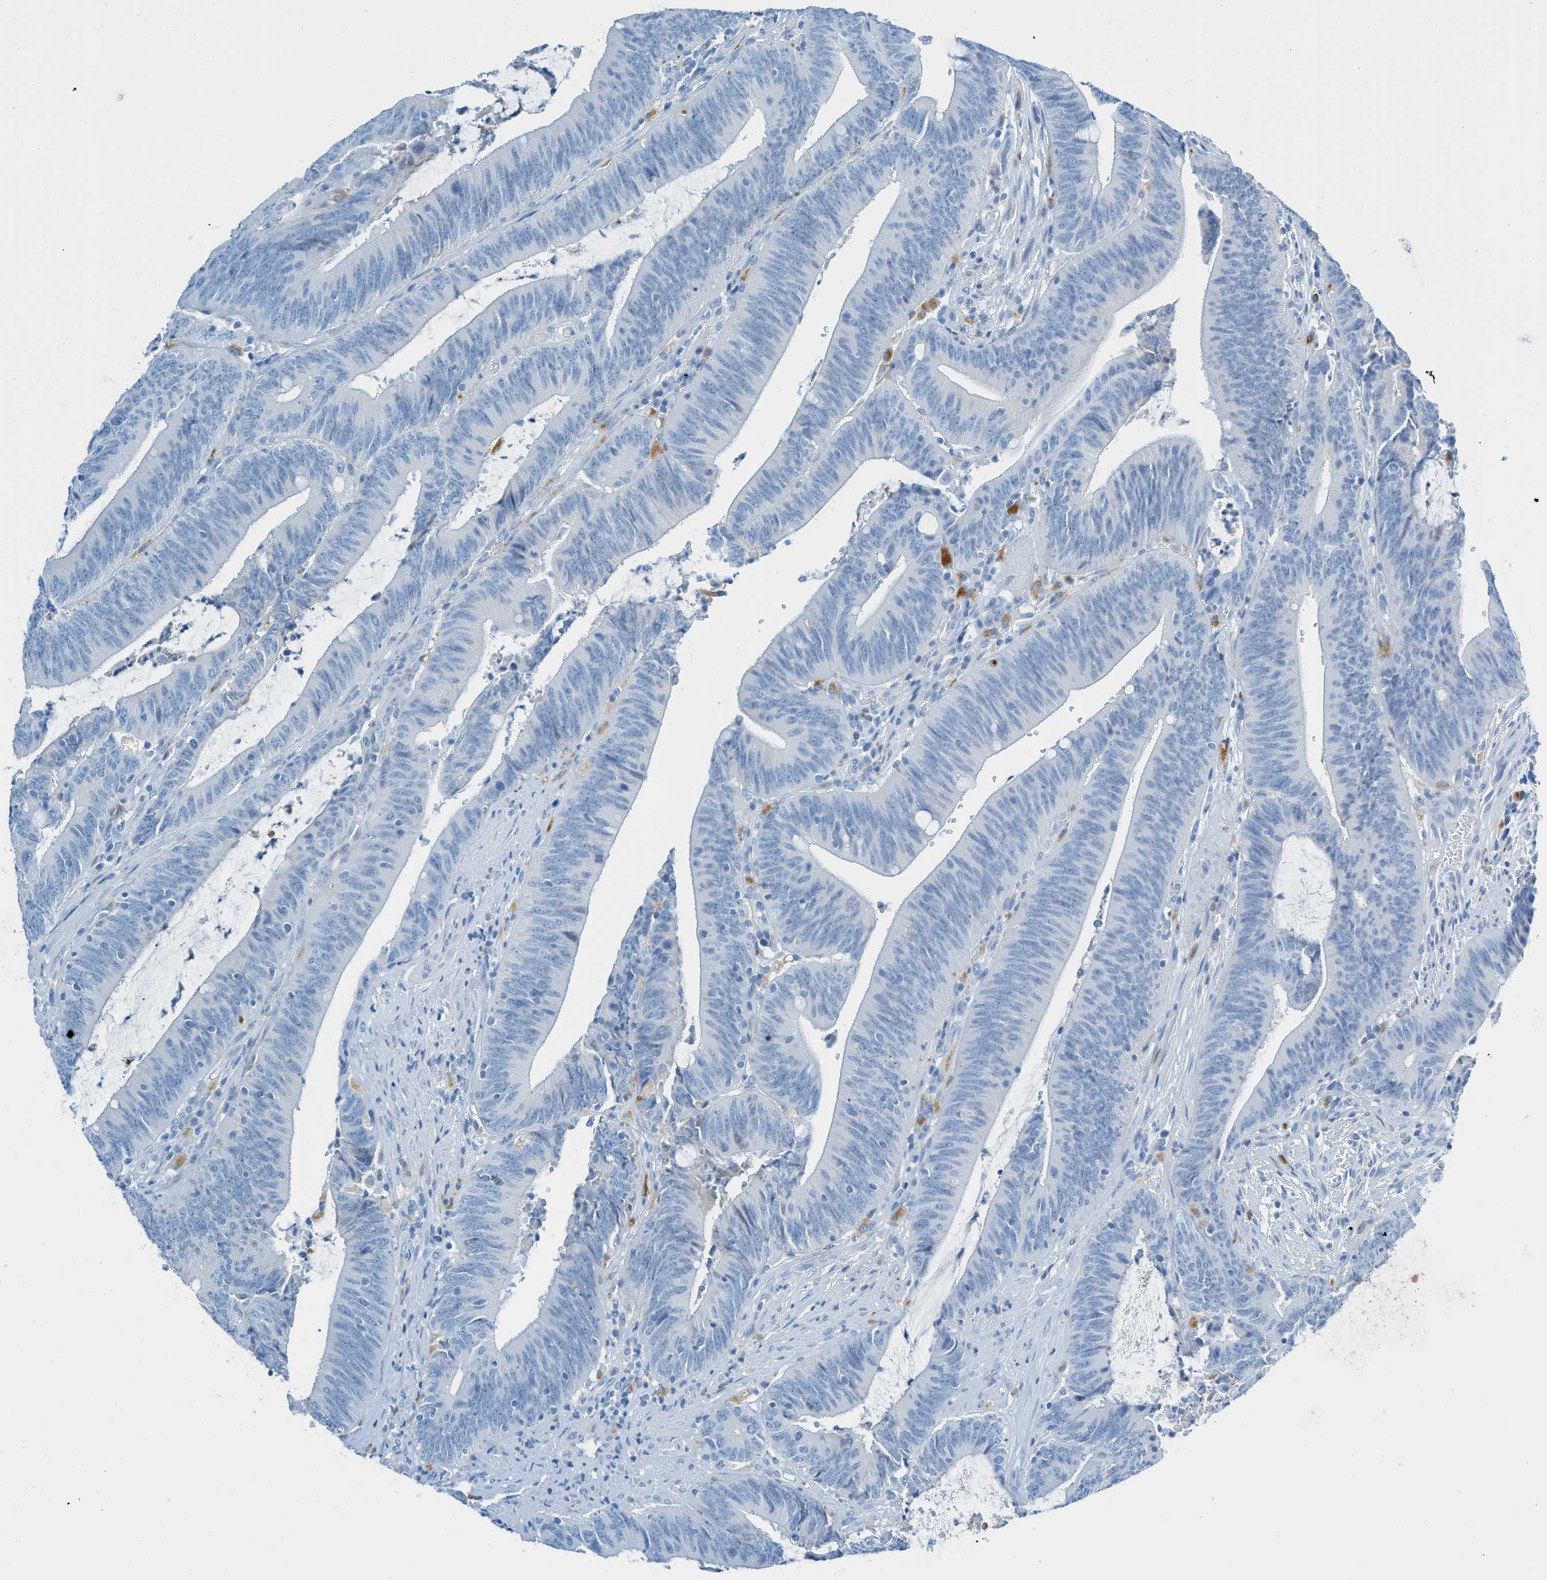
{"staining": {"intensity": "negative", "quantity": "none", "location": "none"}, "tissue": "colorectal cancer", "cell_type": "Tumor cells", "image_type": "cancer", "snomed": [{"axis": "morphology", "description": "Normal tissue, NOS"}, {"axis": "morphology", "description": "Adenocarcinoma, NOS"}, {"axis": "topography", "description": "Rectum"}], "caption": "IHC of colorectal cancer (adenocarcinoma) reveals no expression in tumor cells.", "gene": "C21orf62", "patient": {"sex": "female", "age": 66}}